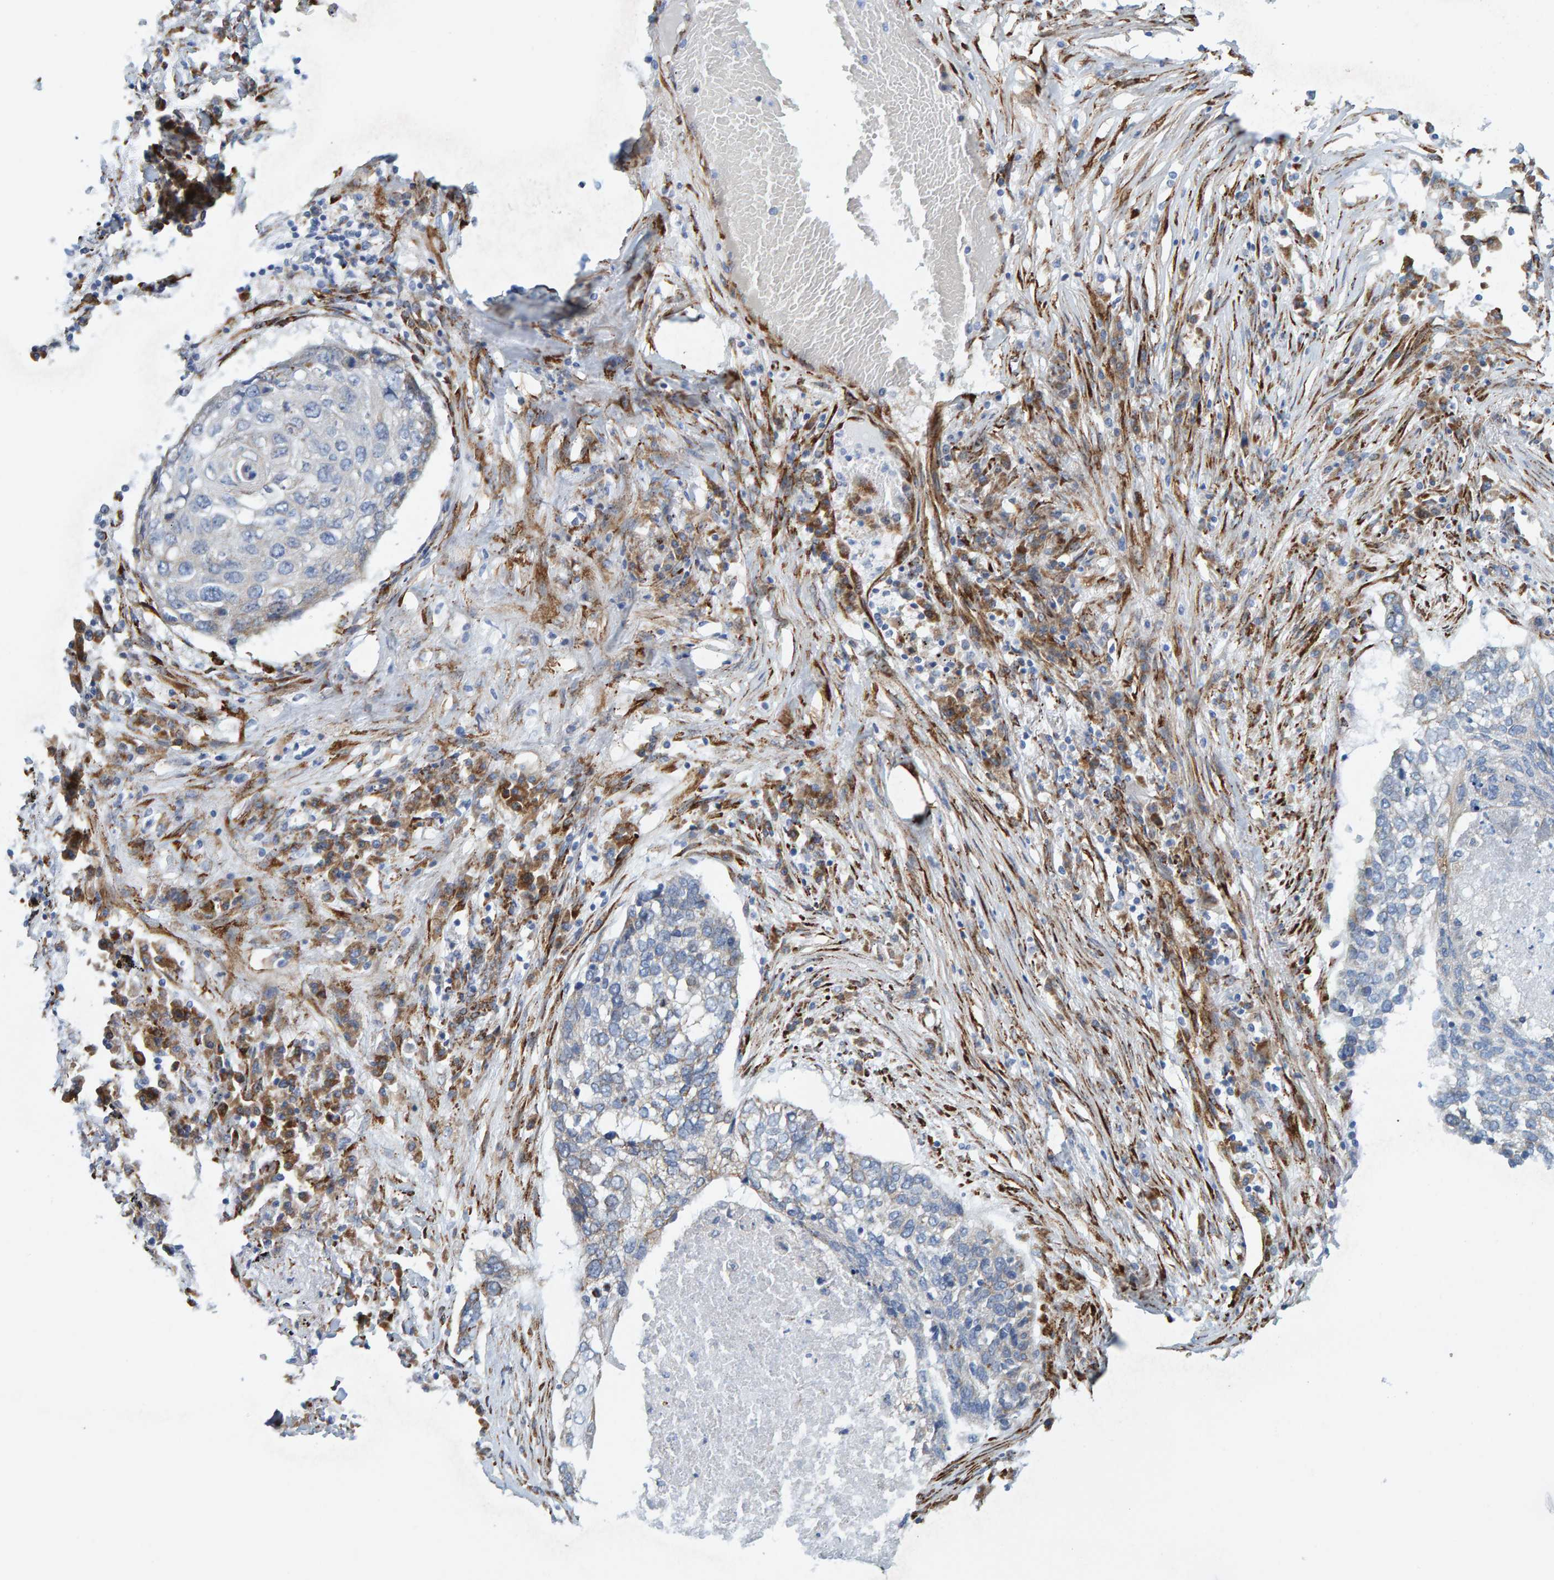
{"staining": {"intensity": "weak", "quantity": "<25%", "location": "cytoplasmic/membranous"}, "tissue": "lung cancer", "cell_type": "Tumor cells", "image_type": "cancer", "snomed": [{"axis": "morphology", "description": "Squamous cell carcinoma, NOS"}, {"axis": "topography", "description": "Lung"}], "caption": "DAB immunohistochemical staining of human lung cancer exhibits no significant expression in tumor cells.", "gene": "MMP16", "patient": {"sex": "female", "age": 63}}